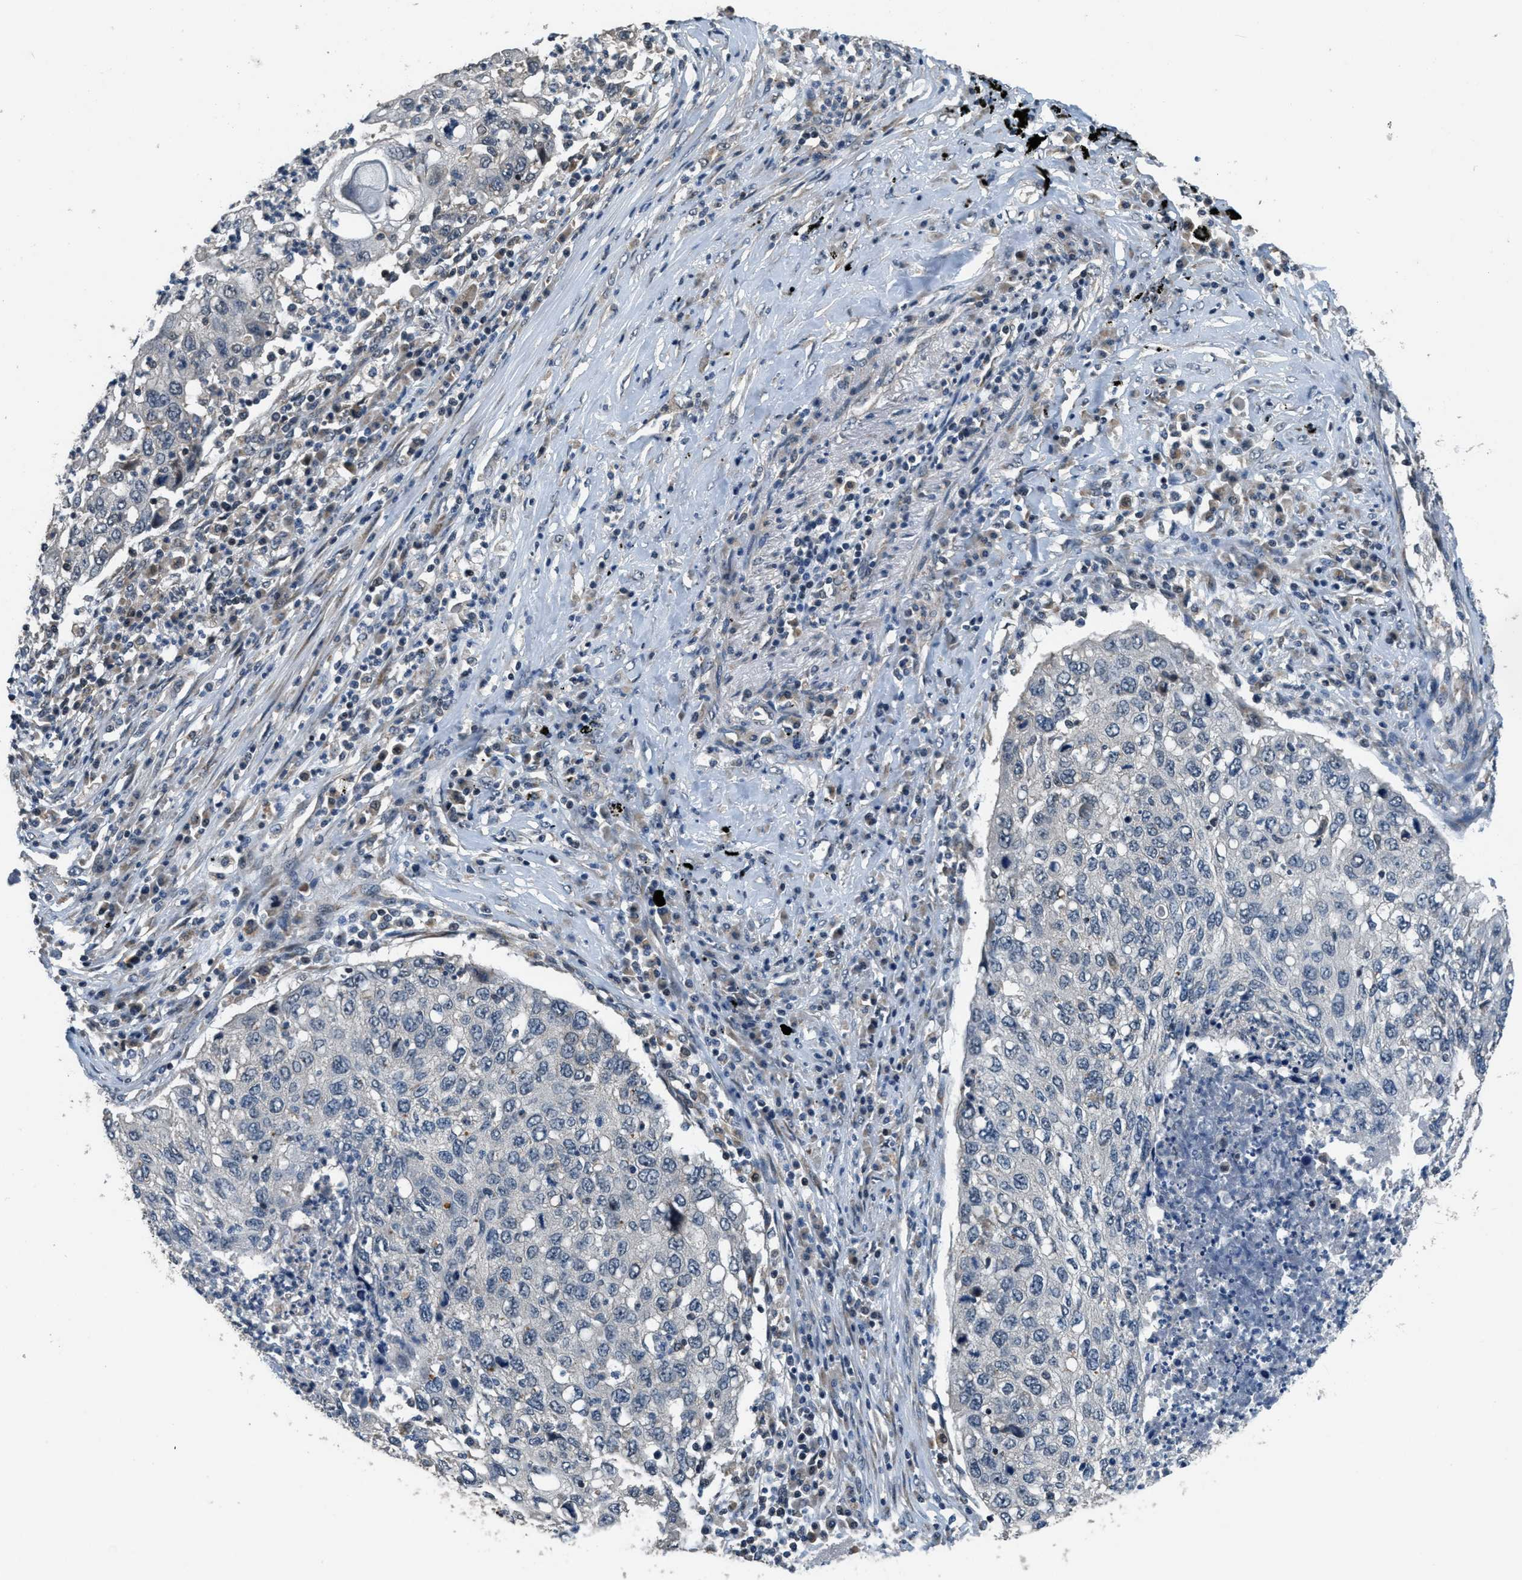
{"staining": {"intensity": "negative", "quantity": "none", "location": "none"}, "tissue": "lung cancer", "cell_type": "Tumor cells", "image_type": "cancer", "snomed": [{"axis": "morphology", "description": "Squamous cell carcinoma, NOS"}, {"axis": "topography", "description": "Lung"}], "caption": "A micrograph of human squamous cell carcinoma (lung) is negative for staining in tumor cells.", "gene": "NAT1", "patient": {"sex": "female", "age": 63}}